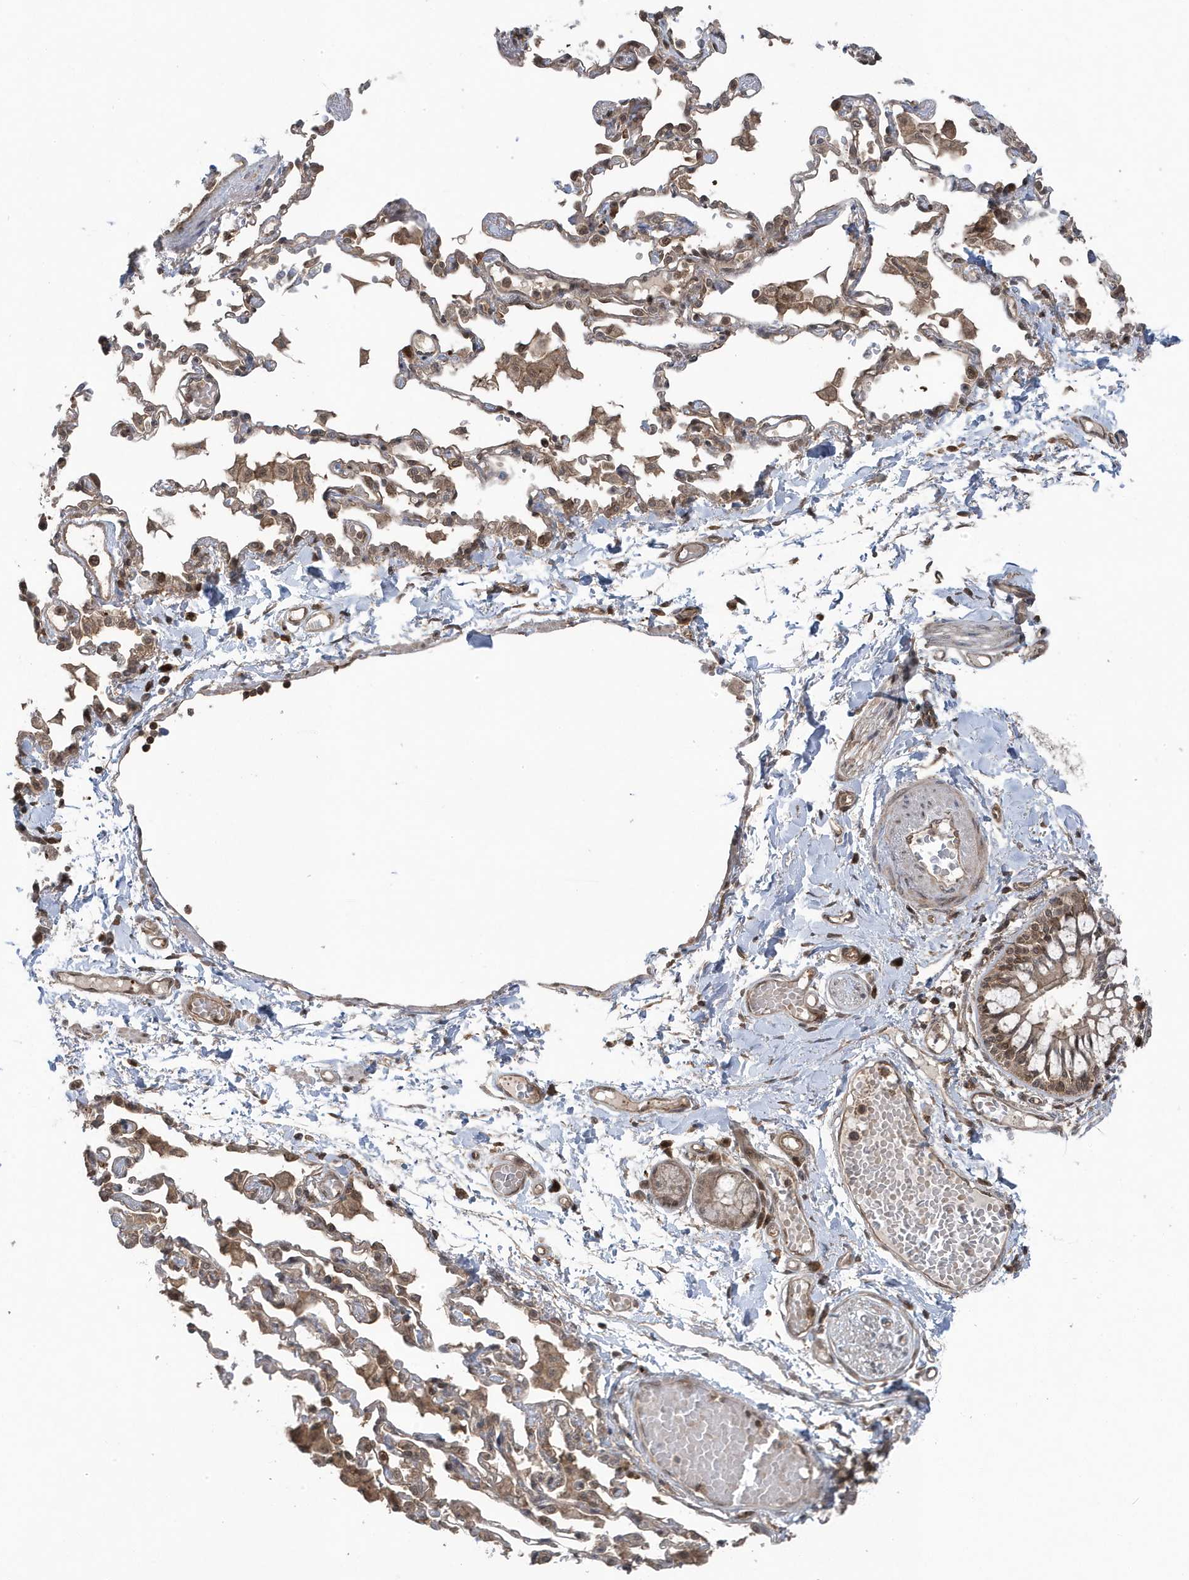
{"staining": {"intensity": "weak", "quantity": "25%-75%", "location": "nuclear"}, "tissue": "adipose tissue", "cell_type": "Adipocytes", "image_type": "normal", "snomed": [{"axis": "morphology", "description": "Normal tissue, NOS"}, {"axis": "topography", "description": "Cartilage tissue"}, {"axis": "topography", "description": "Bronchus"}, {"axis": "topography", "description": "Lung"}, {"axis": "topography", "description": "Peripheral nerve tissue"}], "caption": "Immunohistochemical staining of unremarkable human adipose tissue reveals 25%-75% levels of weak nuclear protein staining in about 25%-75% of adipocytes.", "gene": "MAPK1IP1L", "patient": {"sex": "female", "age": 49}}